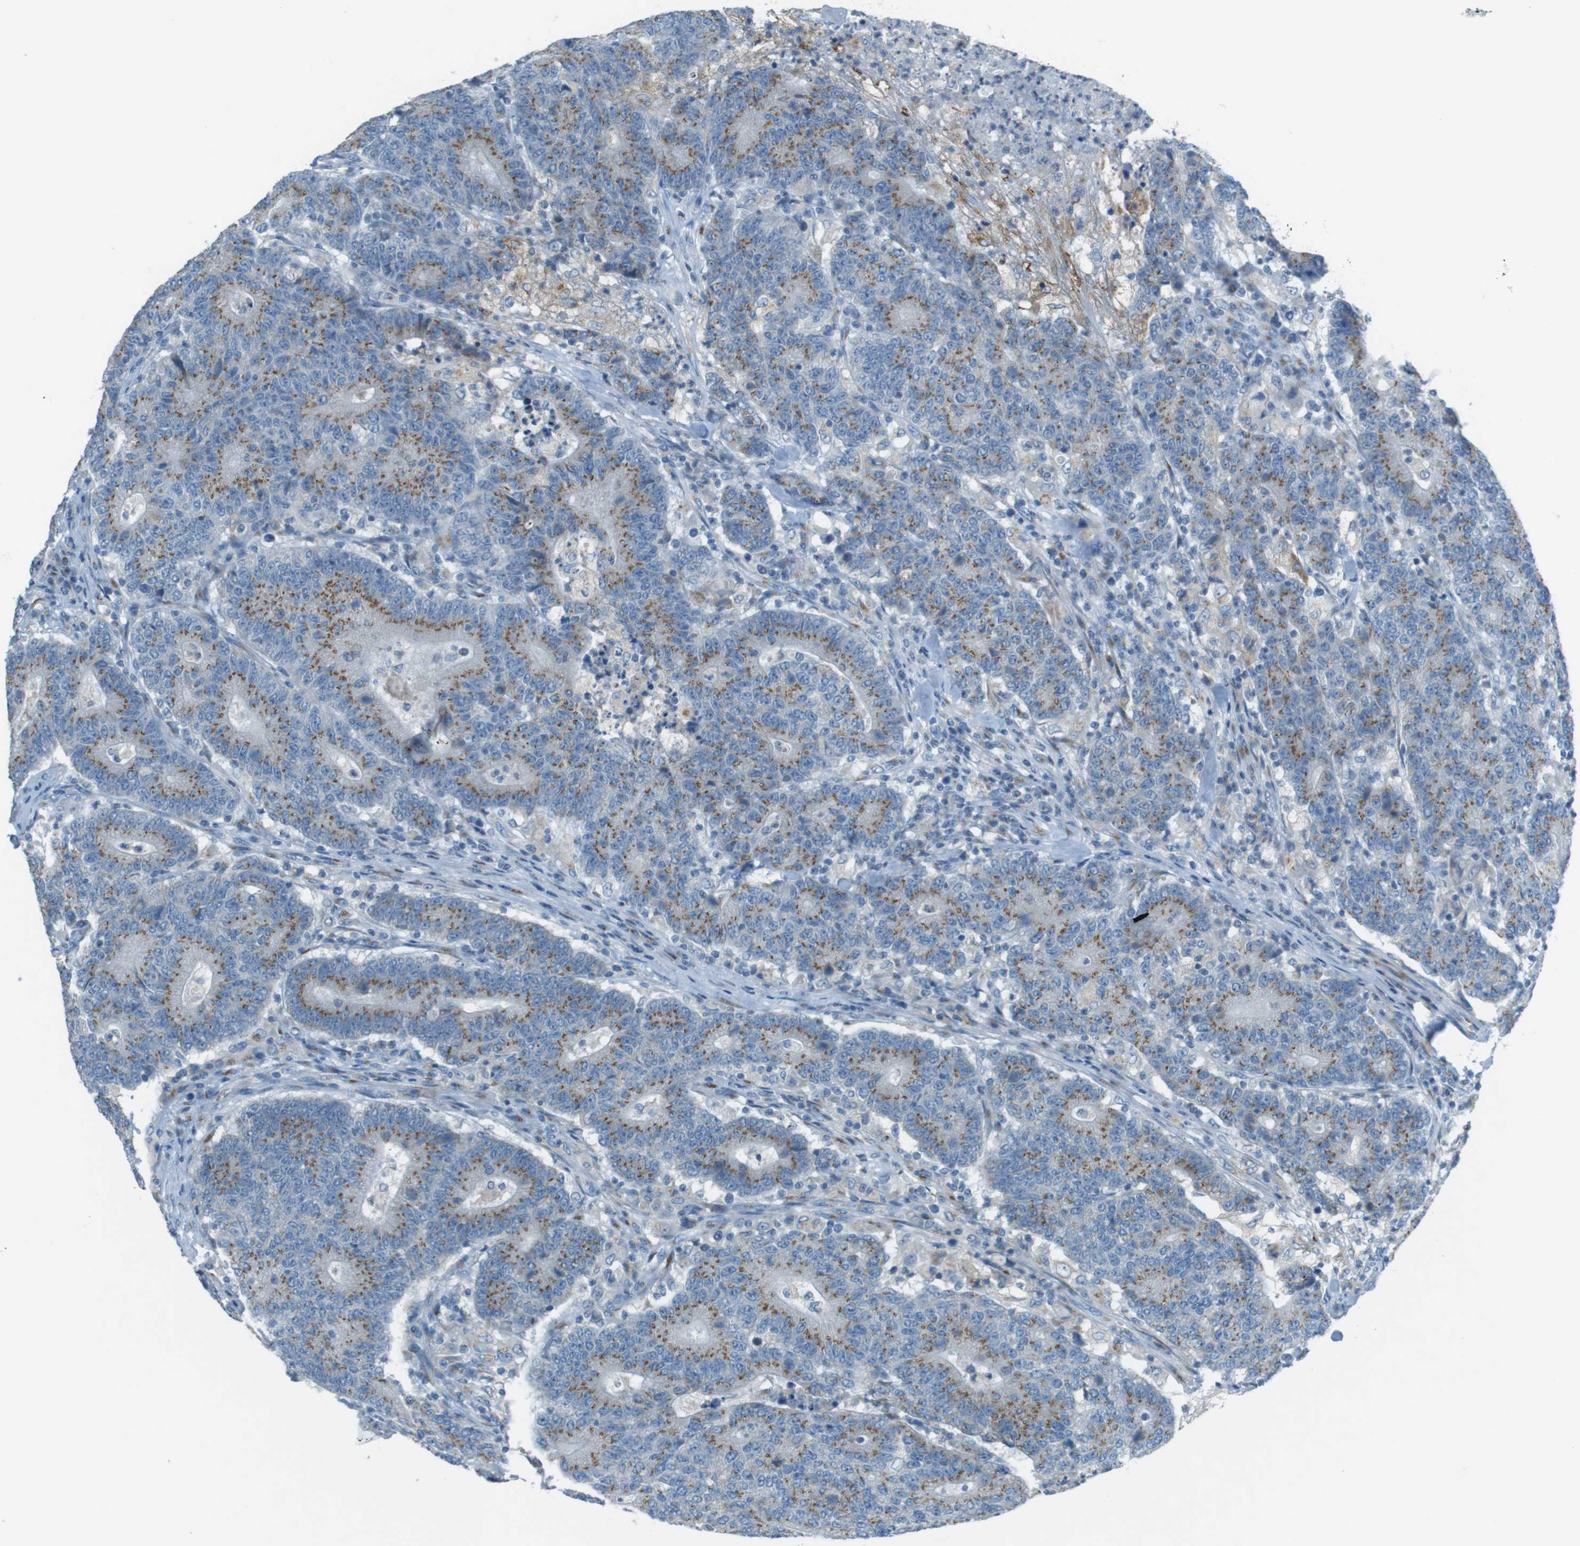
{"staining": {"intensity": "moderate", "quantity": "25%-75%", "location": "cytoplasmic/membranous"}, "tissue": "colorectal cancer", "cell_type": "Tumor cells", "image_type": "cancer", "snomed": [{"axis": "morphology", "description": "Normal tissue, NOS"}, {"axis": "morphology", "description": "Adenocarcinoma, NOS"}, {"axis": "topography", "description": "Colon"}], "caption": "This photomicrograph exhibits colorectal cancer stained with IHC to label a protein in brown. The cytoplasmic/membranous of tumor cells show moderate positivity for the protein. Nuclei are counter-stained blue.", "gene": "TXNDC15", "patient": {"sex": "female", "age": 75}}